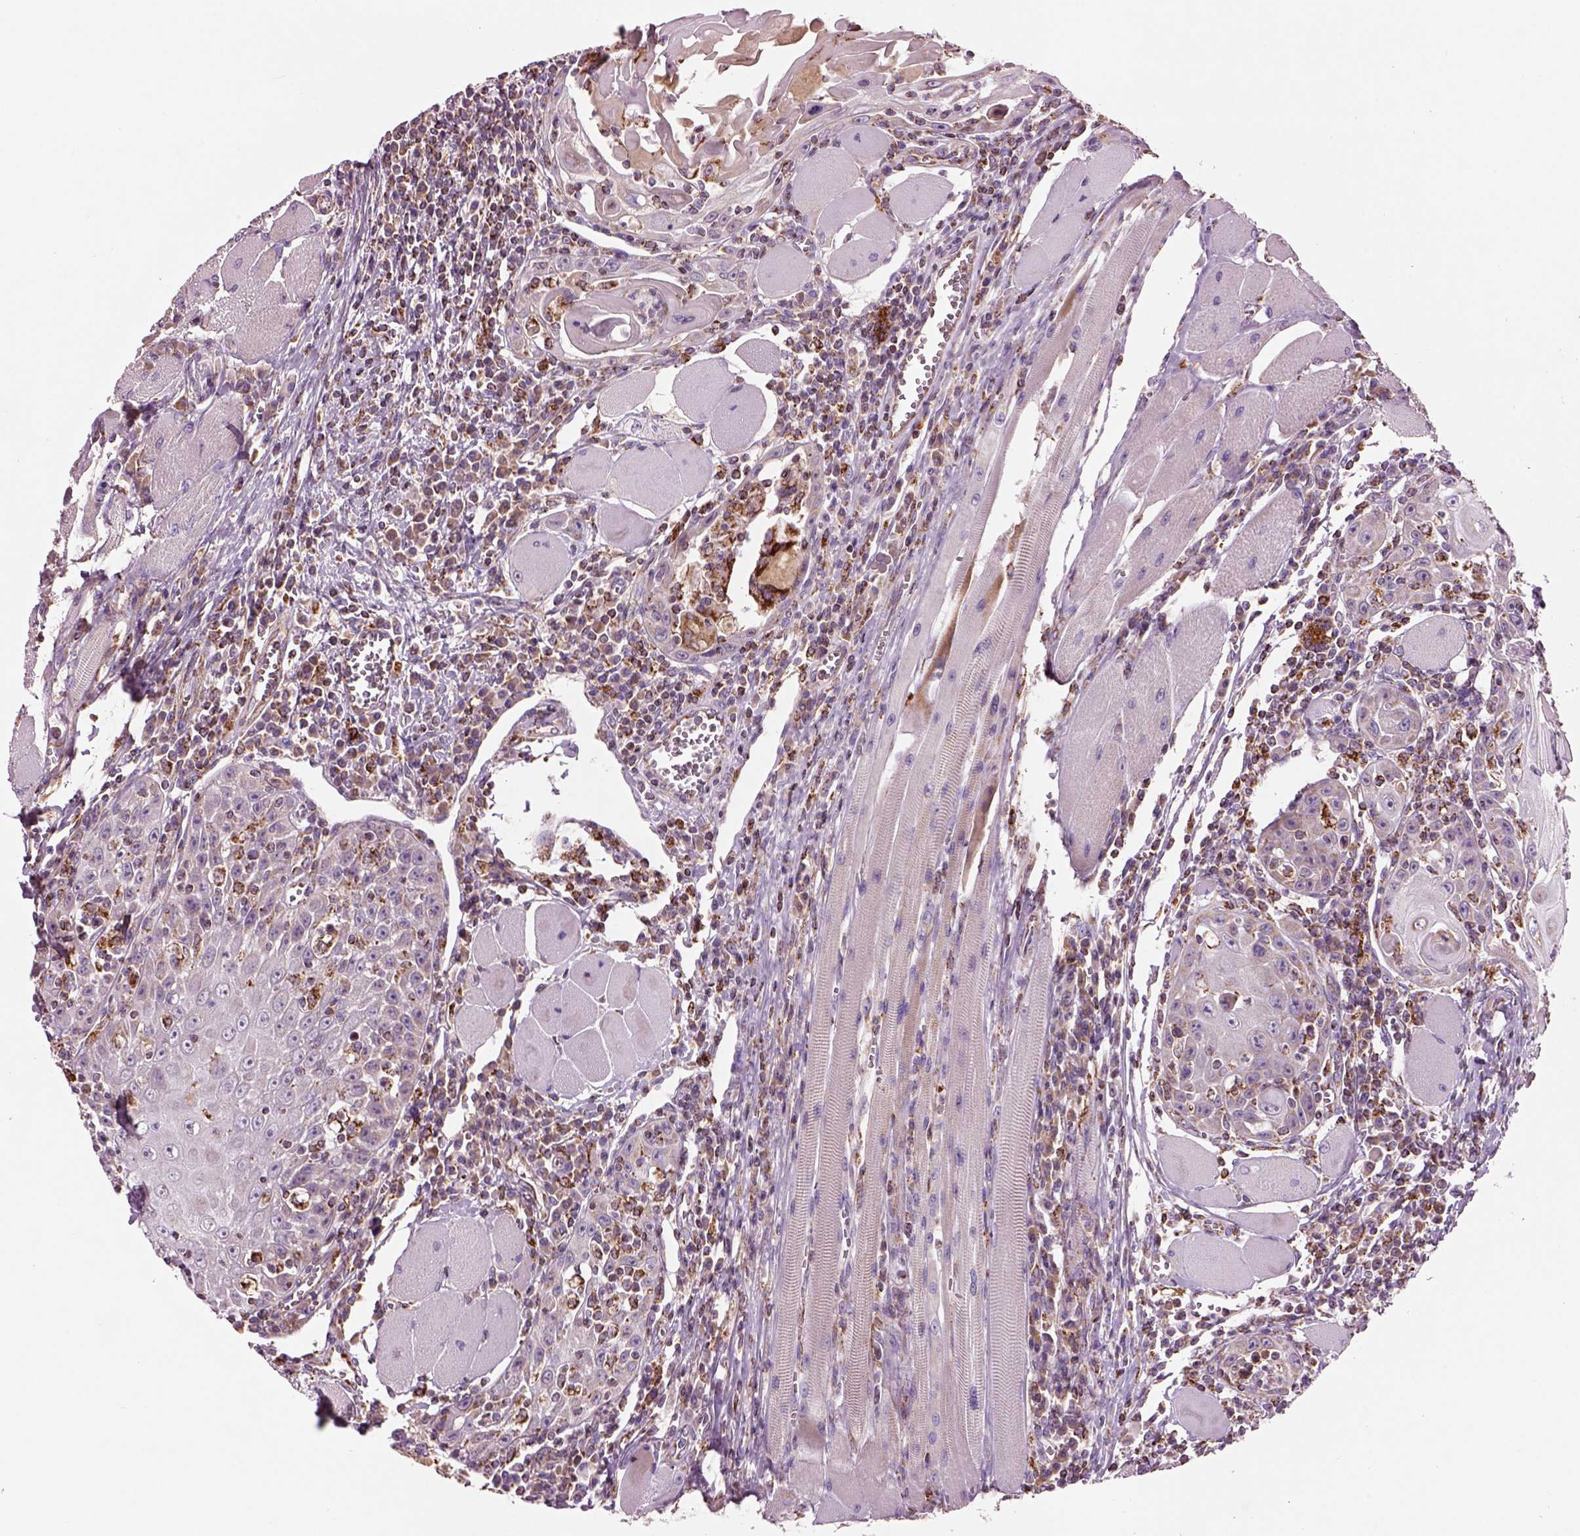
{"staining": {"intensity": "weak", "quantity": "<25%", "location": "cytoplasmic/membranous"}, "tissue": "head and neck cancer", "cell_type": "Tumor cells", "image_type": "cancer", "snomed": [{"axis": "morphology", "description": "Normal tissue, NOS"}, {"axis": "morphology", "description": "Squamous cell carcinoma, NOS"}, {"axis": "topography", "description": "Oral tissue"}, {"axis": "topography", "description": "Head-Neck"}], "caption": "Head and neck cancer (squamous cell carcinoma) was stained to show a protein in brown. There is no significant expression in tumor cells.", "gene": "SLC25A24", "patient": {"sex": "male", "age": 52}}